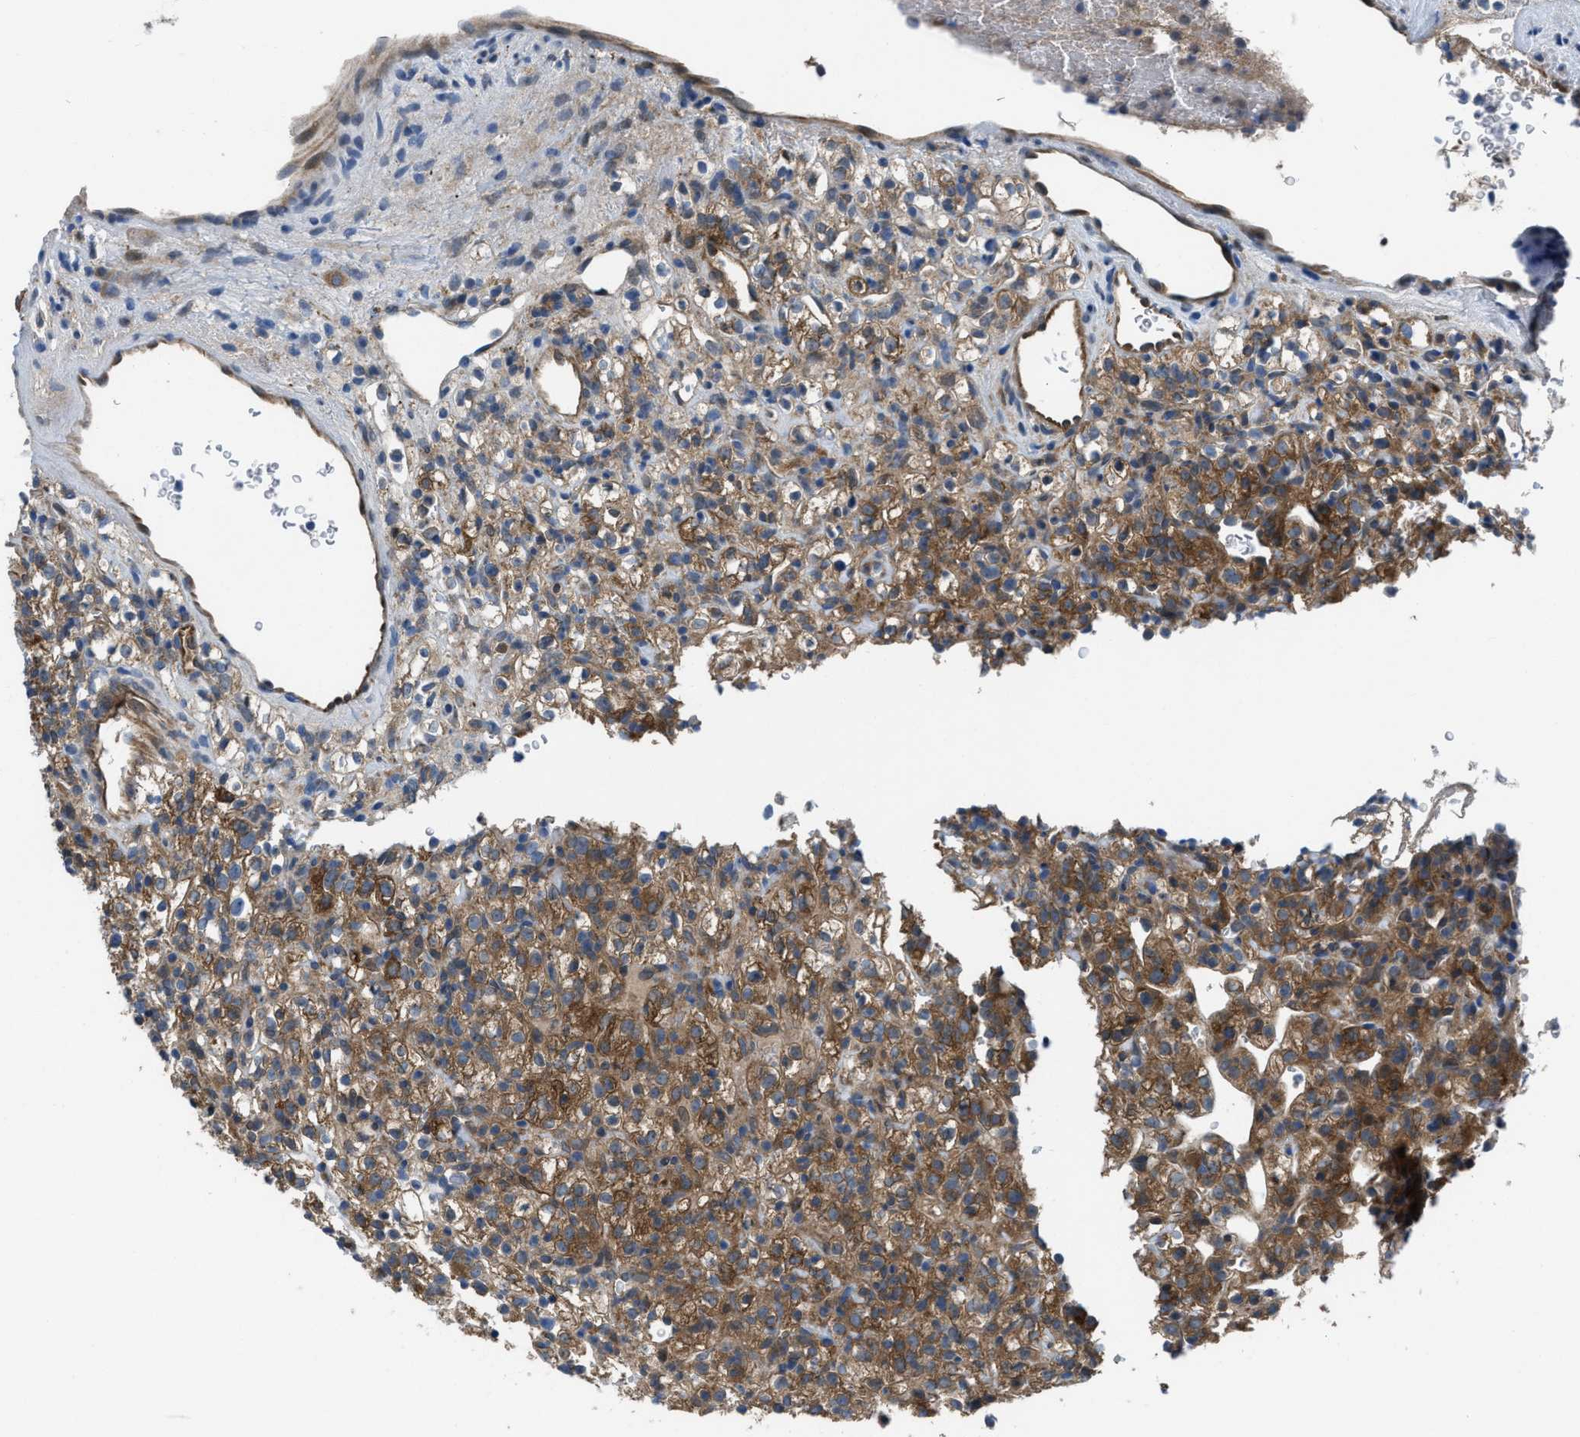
{"staining": {"intensity": "moderate", "quantity": ">75%", "location": "cytoplasmic/membranous"}, "tissue": "renal cancer", "cell_type": "Tumor cells", "image_type": "cancer", "snomed": [{"axis": "morphology", "description": "Normal tissue, NOS"}, {"axis": "morphology", "description": "Adenocarcinoma, NOS"}, {"axis": "topography", "description": "Kidney"}], "caption": "Protein expression analysis of renal adenocarcinoma displays moderate cytoplasmic/membranous positivity in approximately >75% of tumor cells. (DAB (3,3'-diaminobenzidine) IHC, brown staining for protein, blue staining for nuclei).", "gene": "BAZ2B", "patient": {"sex": "female", "age": 72}}